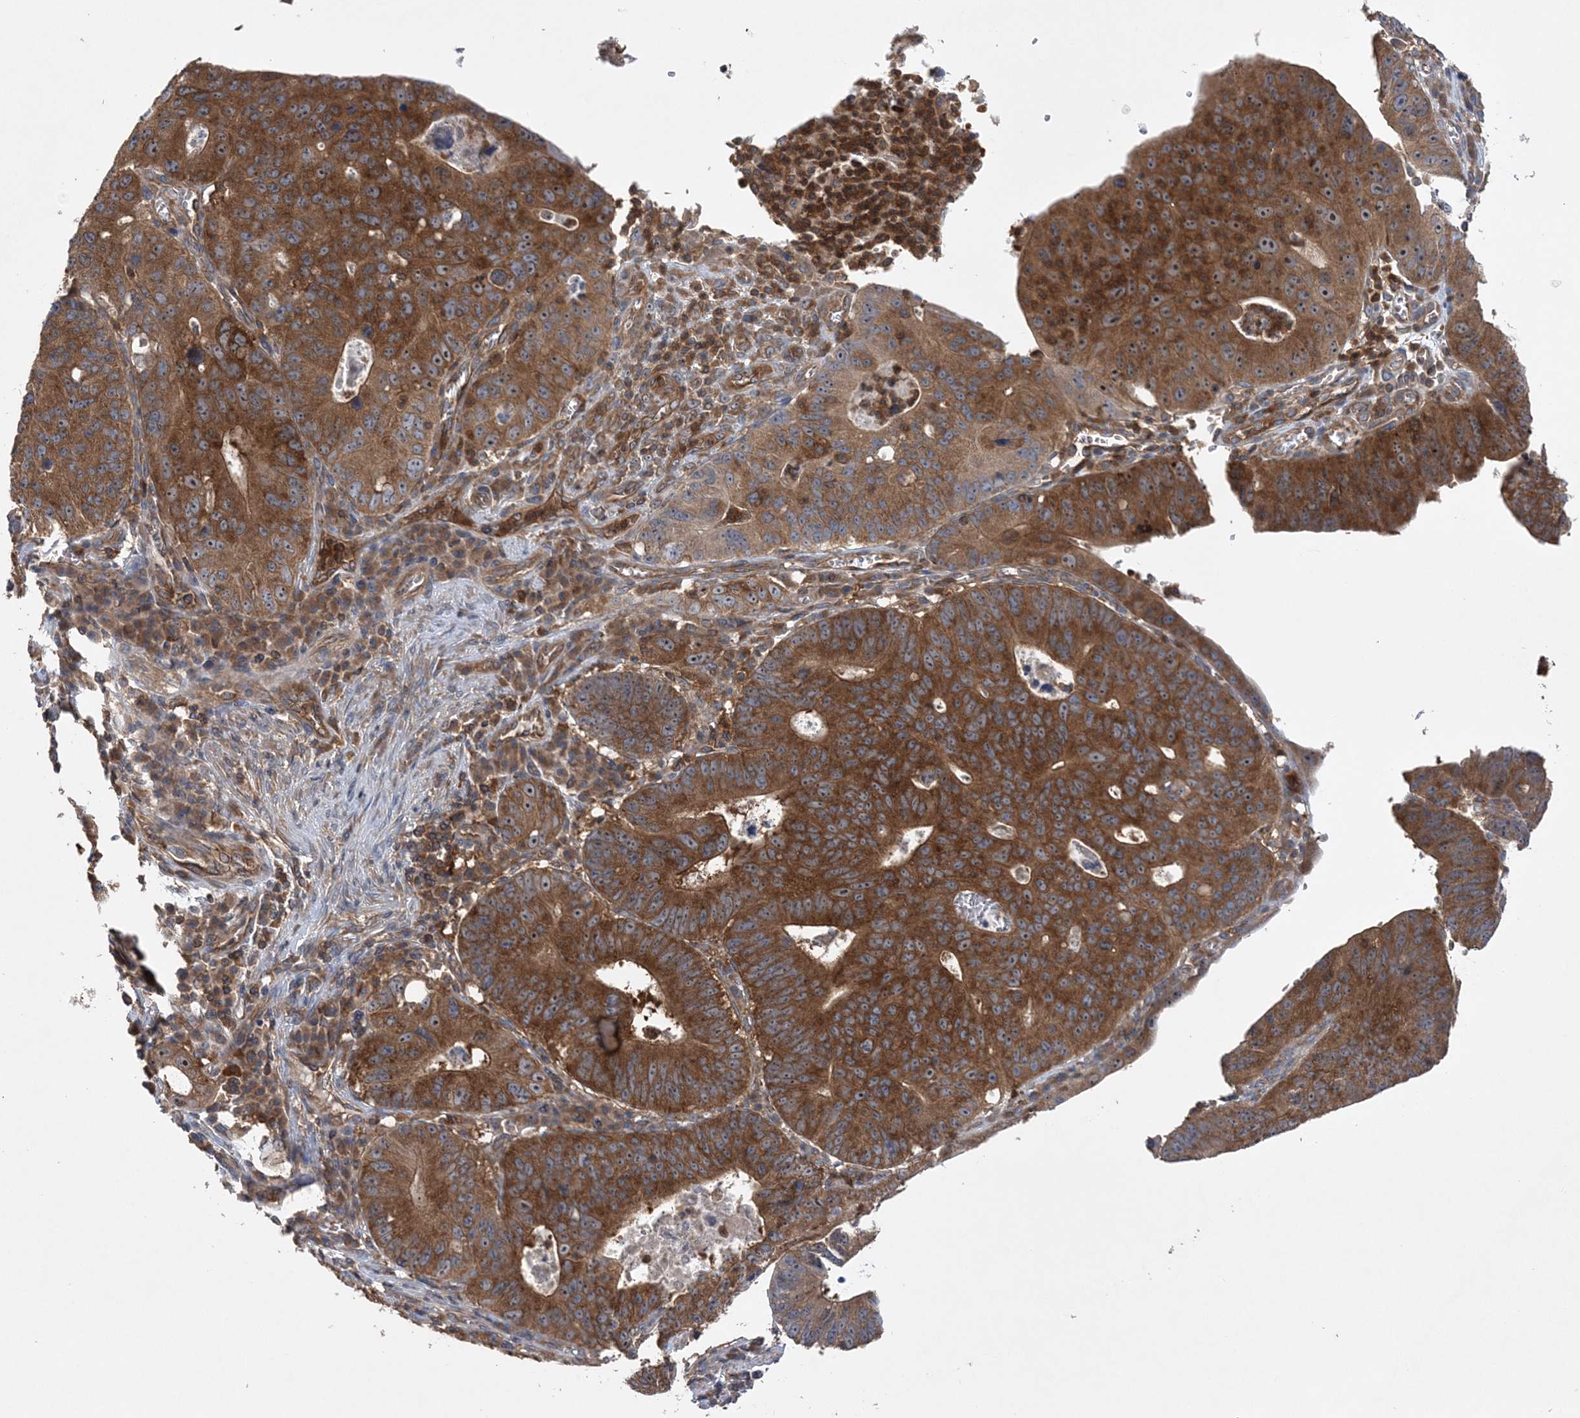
{"staining": {"intensity": "moderate", "quantity": ">75%", "location": "cytoplasmic/membranous"}, "tissue": "stomach cancer", "cell_type": "Tumor cells", "image_type": "cancer", "snomed": [{"axis": "morphology", "description": "Adenocarcinoma, NOS"}, {"axis": "topography", "description": "Stomach"}], "caption": "Stomach adenocarcinoma stained with a brown dye shows moderate cytoplasmic/membranous positive expression in about >75% of tumor cells.", "gene": "ACAP2", "patient": {"sex": "male", "age": 59}}